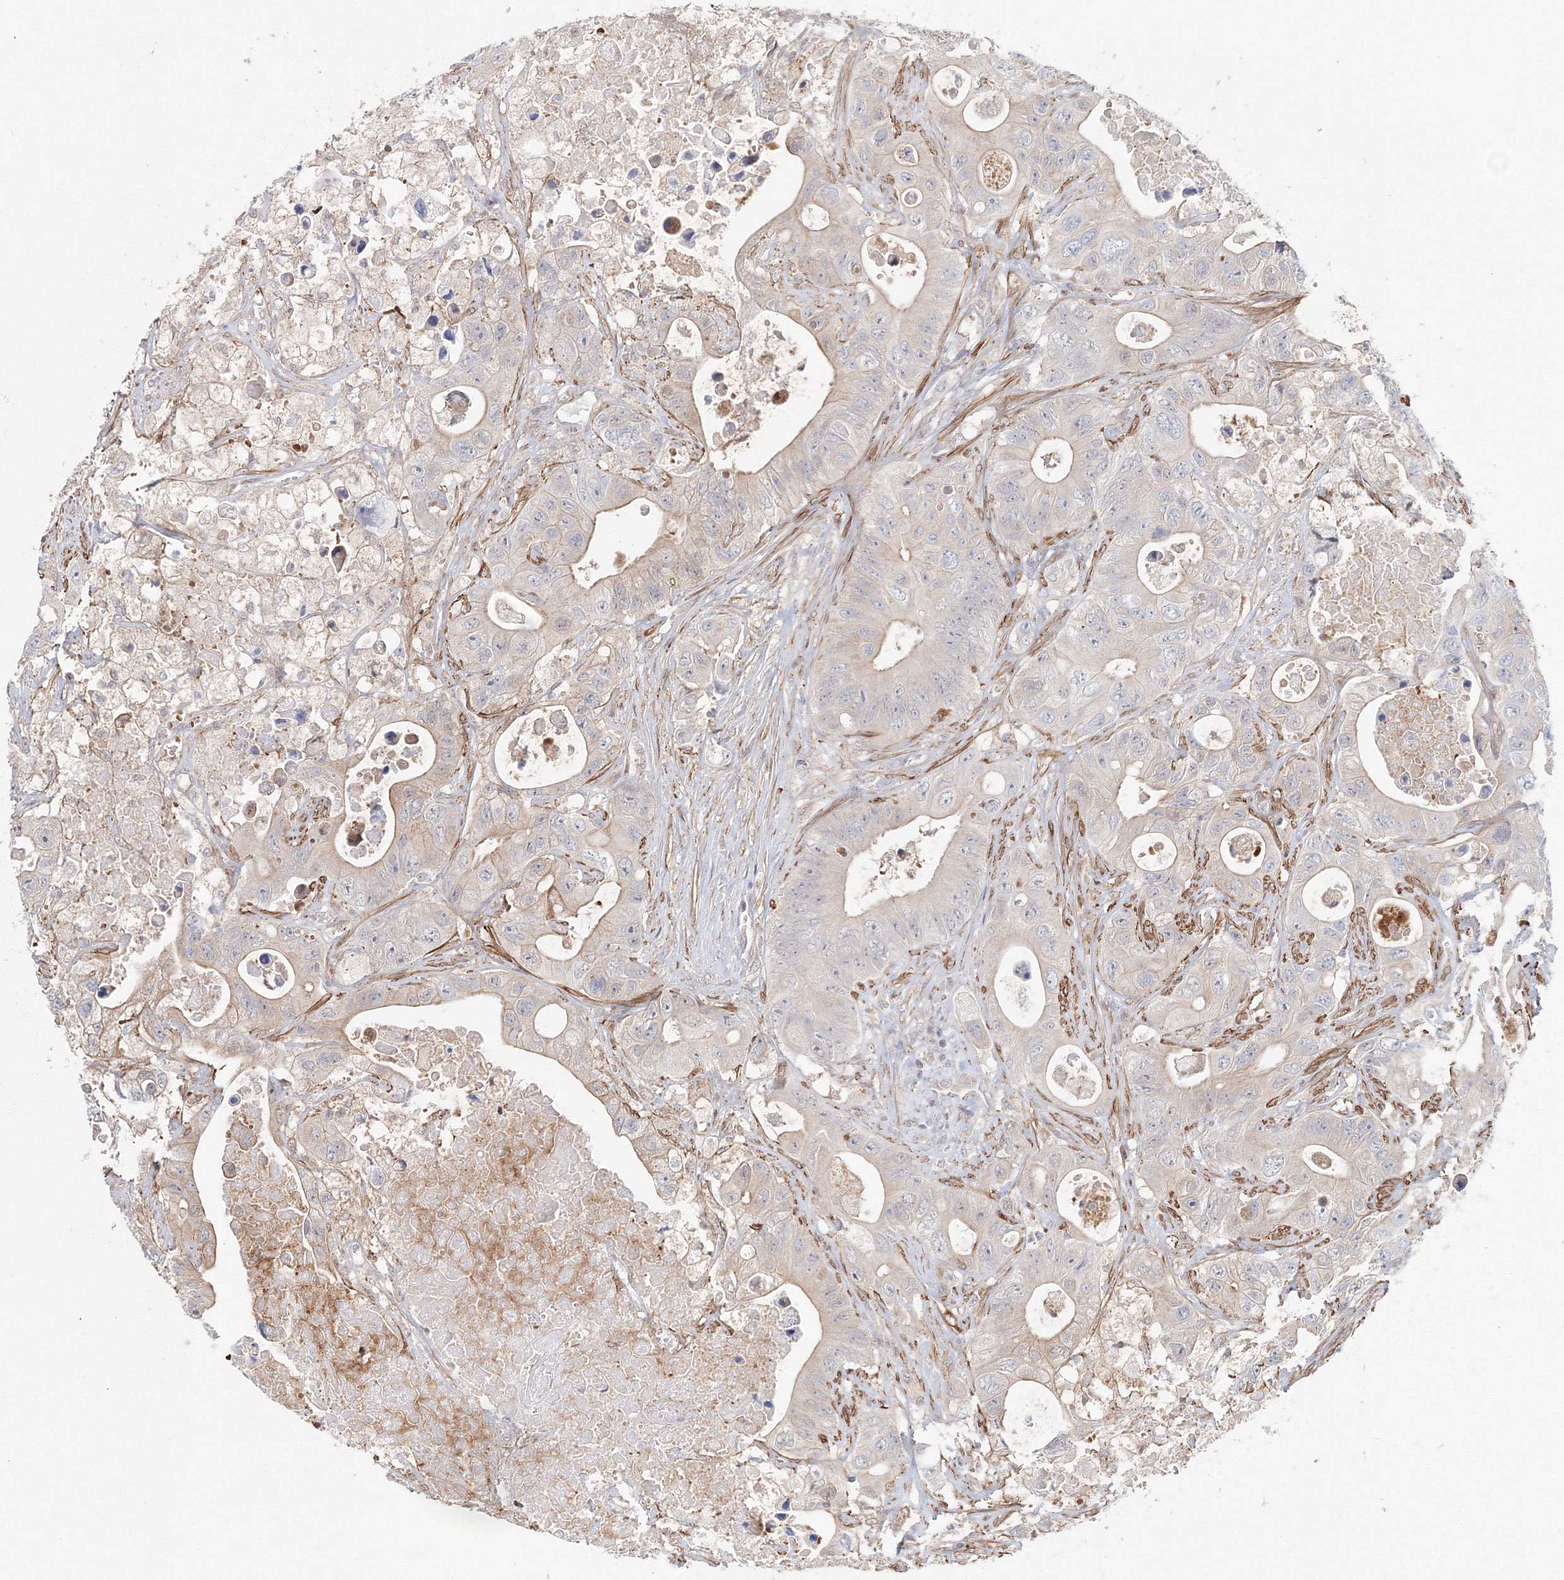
{"staining": {"intensity": "weak", "quantity": "<25%", "location": "cytoplasmic/membranous"}, "tissue": "colorectal cancer", "cell_type": "Tumor cells", "image_type": "cancer", "snomed": [{"axis": "morphology", "description": "Adenocarcinoma, NOS"}, {"axis": "topography", "description": "Colon"}], "caption": "An immunohistochemistry (IHC) image of colorectal cancer is shown. There is no staining in tumor cells of colorectal cancer. The staining is performed using DAB (3,3'-diaminobenzidine) brown chromogen with nuclei counter-stained in using hematoxylin.", "gene": "ARHGAP21", "patient": {"sex": "female", "age": 46}}